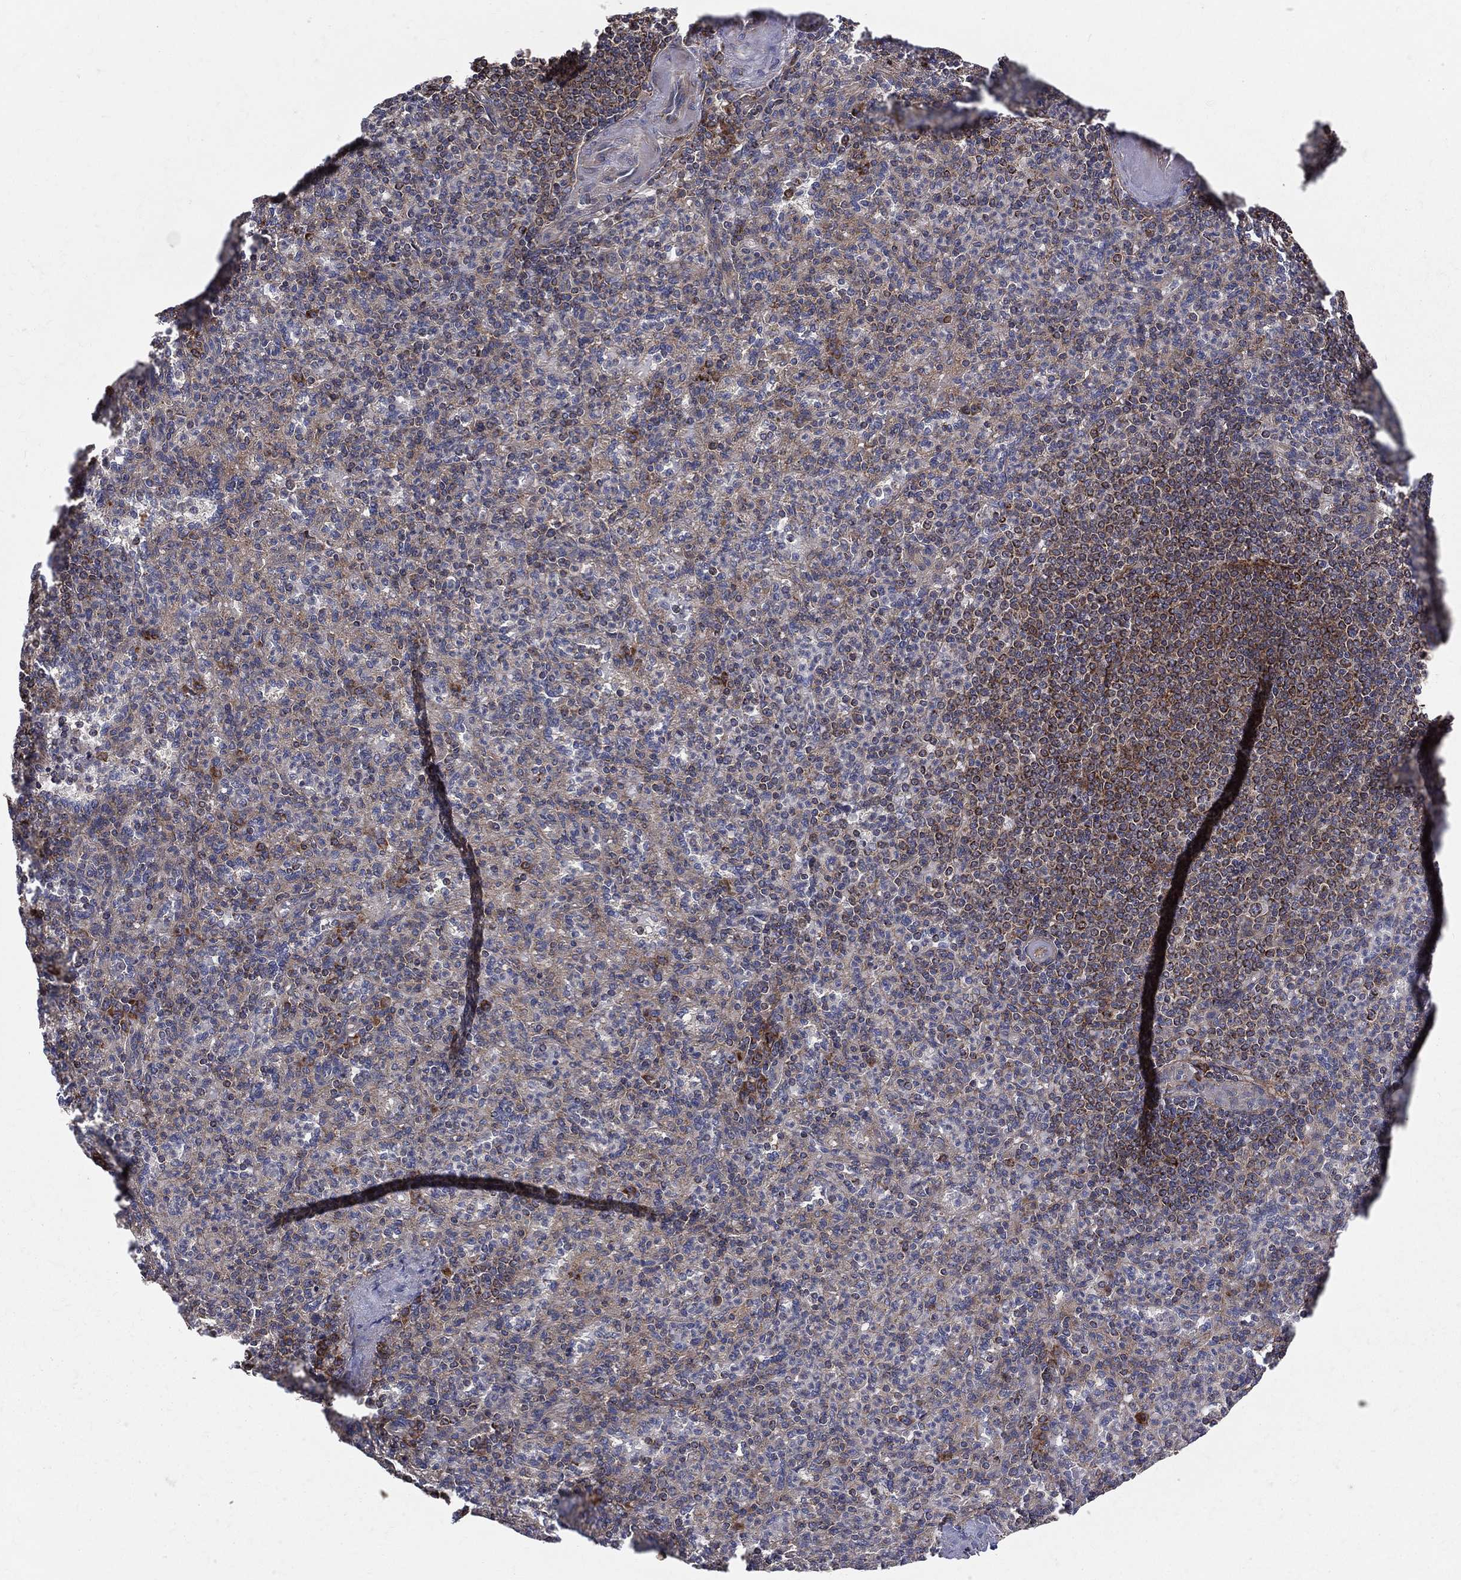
{"staining": {"intensity": "negative", "quantity": "none", "location": "none"}, "tissue": "spleen", "cell_type": "Cells in red pulp", "image_type": "normal", "snomed": [{"axis": "morphology", "description": "Normal tissue, NOS"}, {"axis": "topography", "description": "Spleen"}], "caption": "An IHC histopathology image of normal spleen is shown. There is no staining in cells in red pulp of spleen. Nuclei are stained in blue.", "gene": "MIX23", "patient": {"sex": "female", "age": 74}}